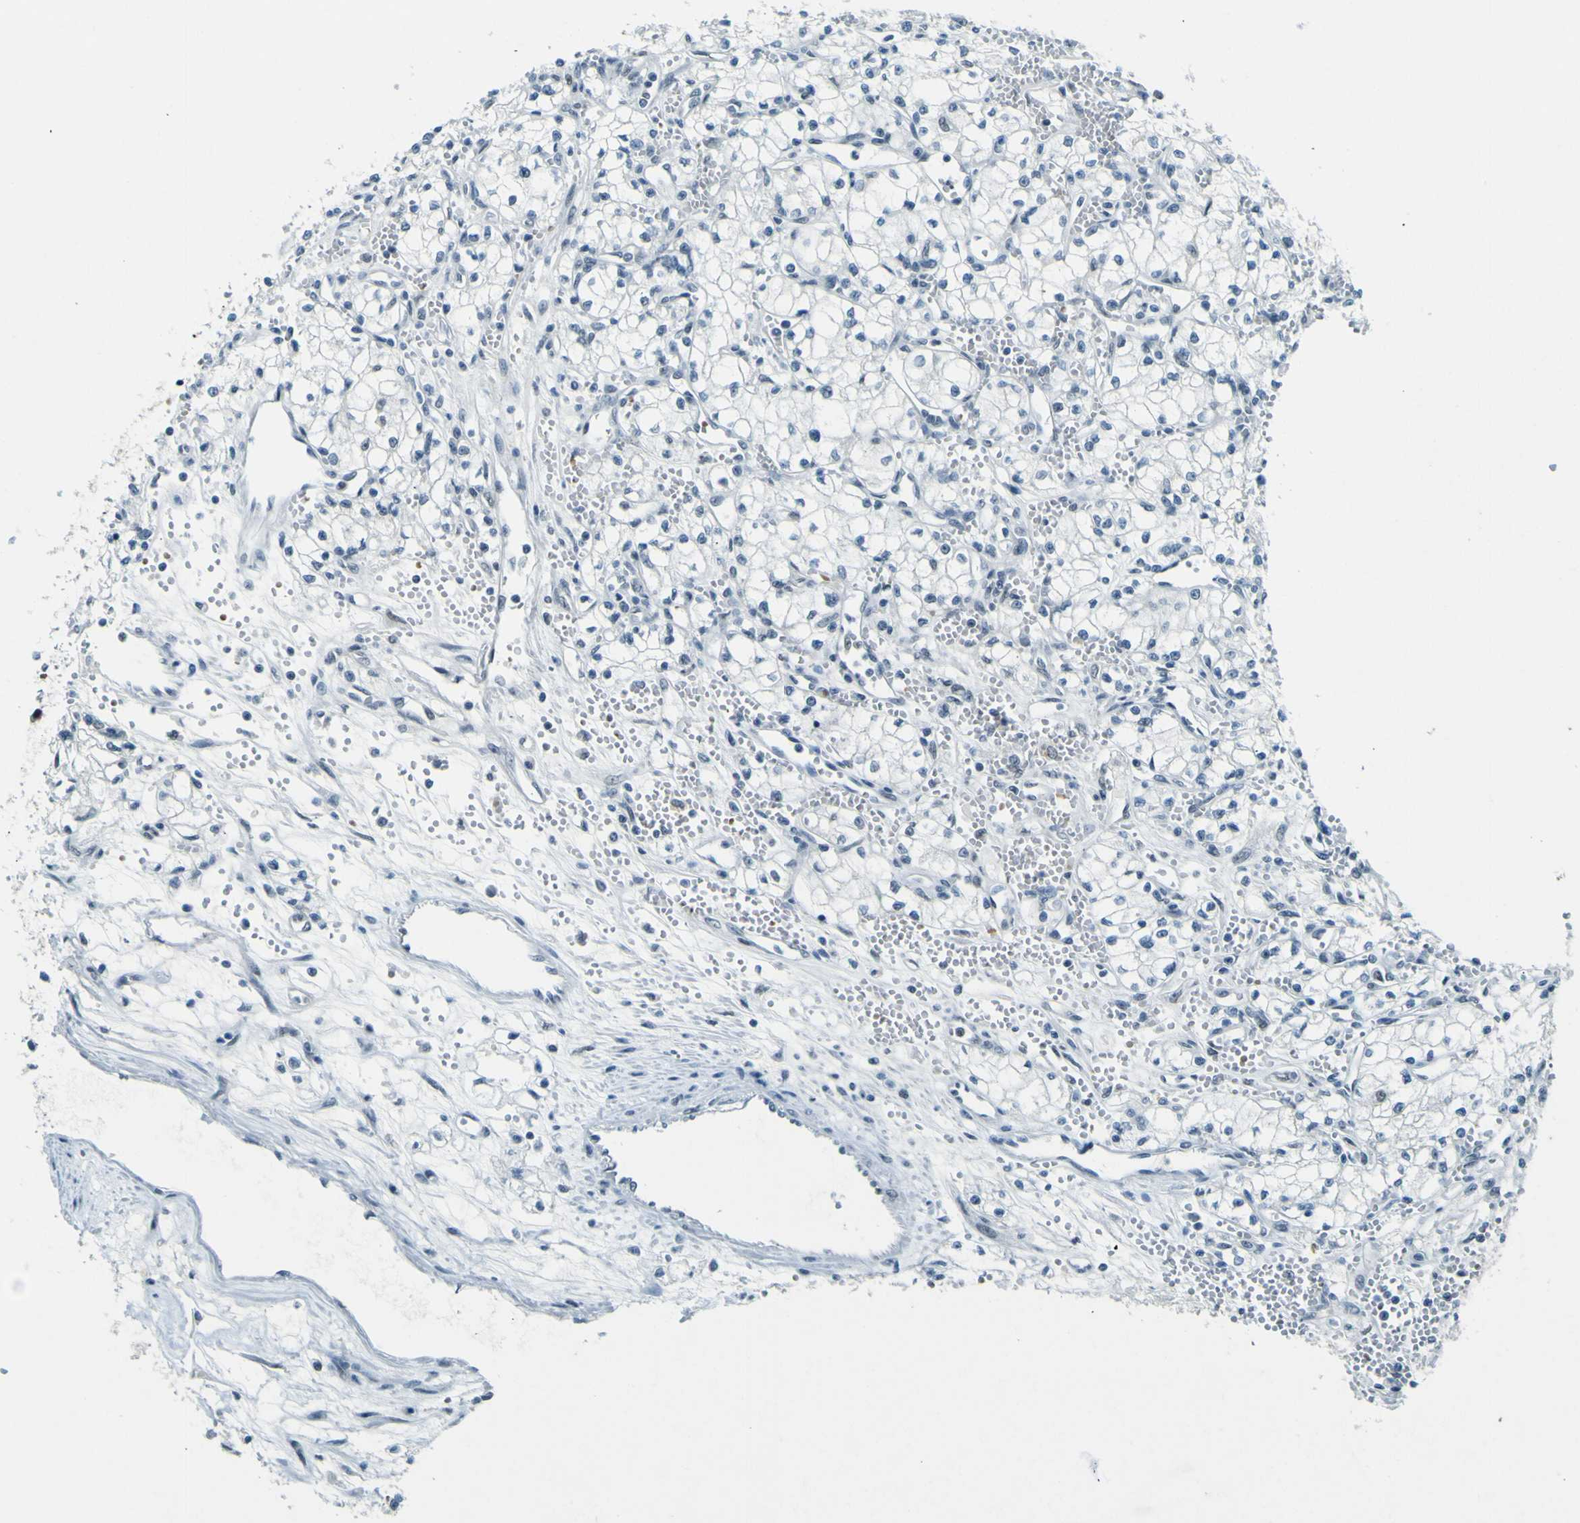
{"staining": {"intensity": "negative", "quantity": "none", "location": "none"}, "tissue": "renal cancer", "cell_type": "Tumor cells", "image_type": "cancer", "snomed": [{"axis": "morphology", "description": "Normal tissue, NOS"}, {"axis": "morphology", "description": "Adenocarcinoma, NOS"}, {"axis": "topography", "description": "Kidney"}], "caption": "Immunohistochemistry (IHC) histopathology image of human renal adenocarcinoma stained for a protein (brown), which demonstrates no positivity in tumor cells.", "gene": "CEBPG", "patient": {"sex": "male", "age": 59}}